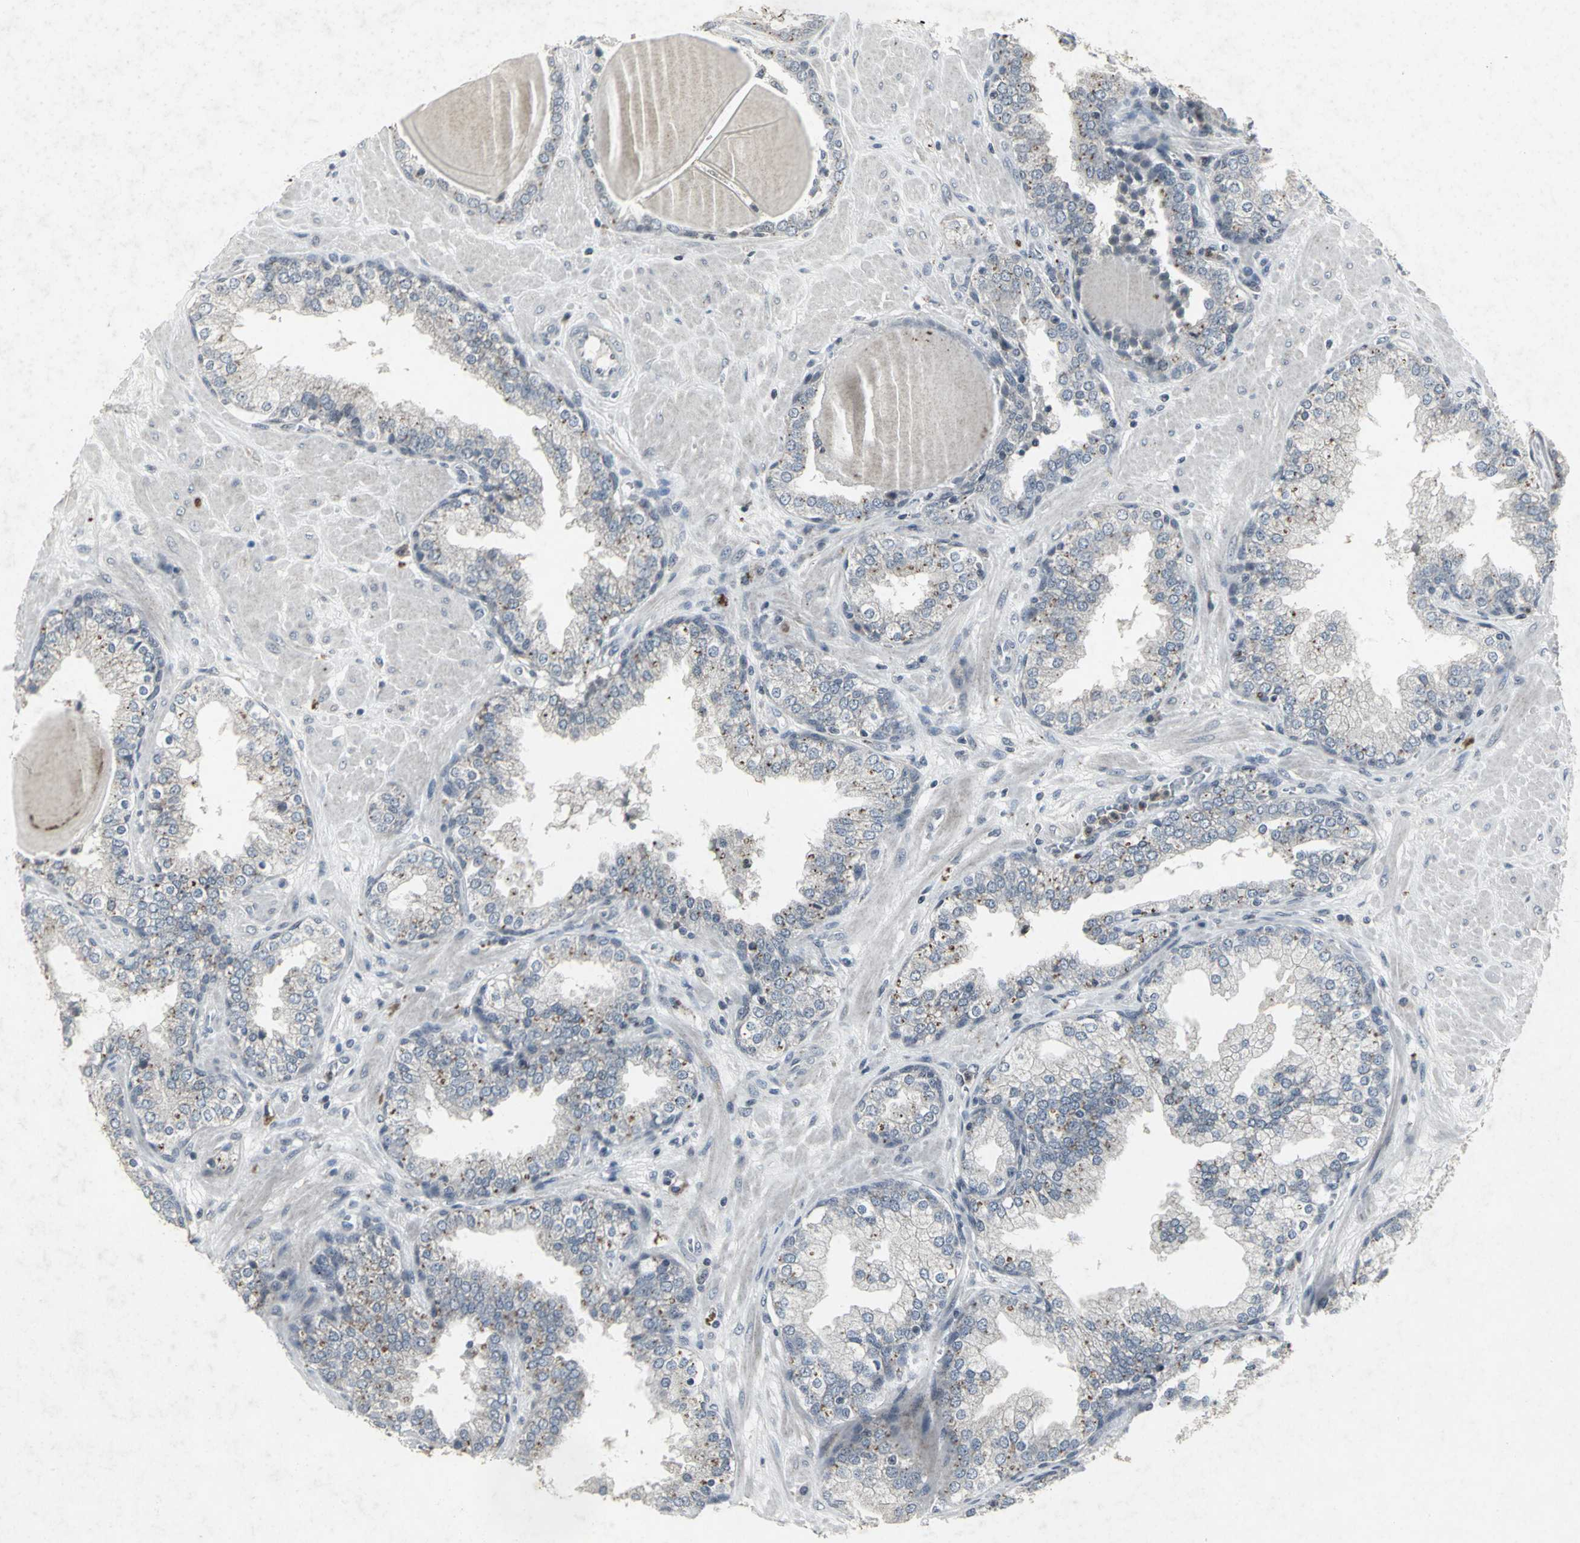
{"staining": {"intensity": "weak", "quantity": "<25%", "location": "cytoplasmic/membranous"}, "tissue": "prostate", "cell_type": "Glandular cells", "image_type": "normal", "snomed": [{"axis": "morphology", "description": "Normal tissue, NOS"}, {"axis": "topography", "description": "Prostate"}], "caption": "IHC image of normal prostate: prostate stained with DAB demonstrates no significant protein expression in glandular cells.", "gene": "BMP4", "patient": {"sex": "male", "age": 51}}